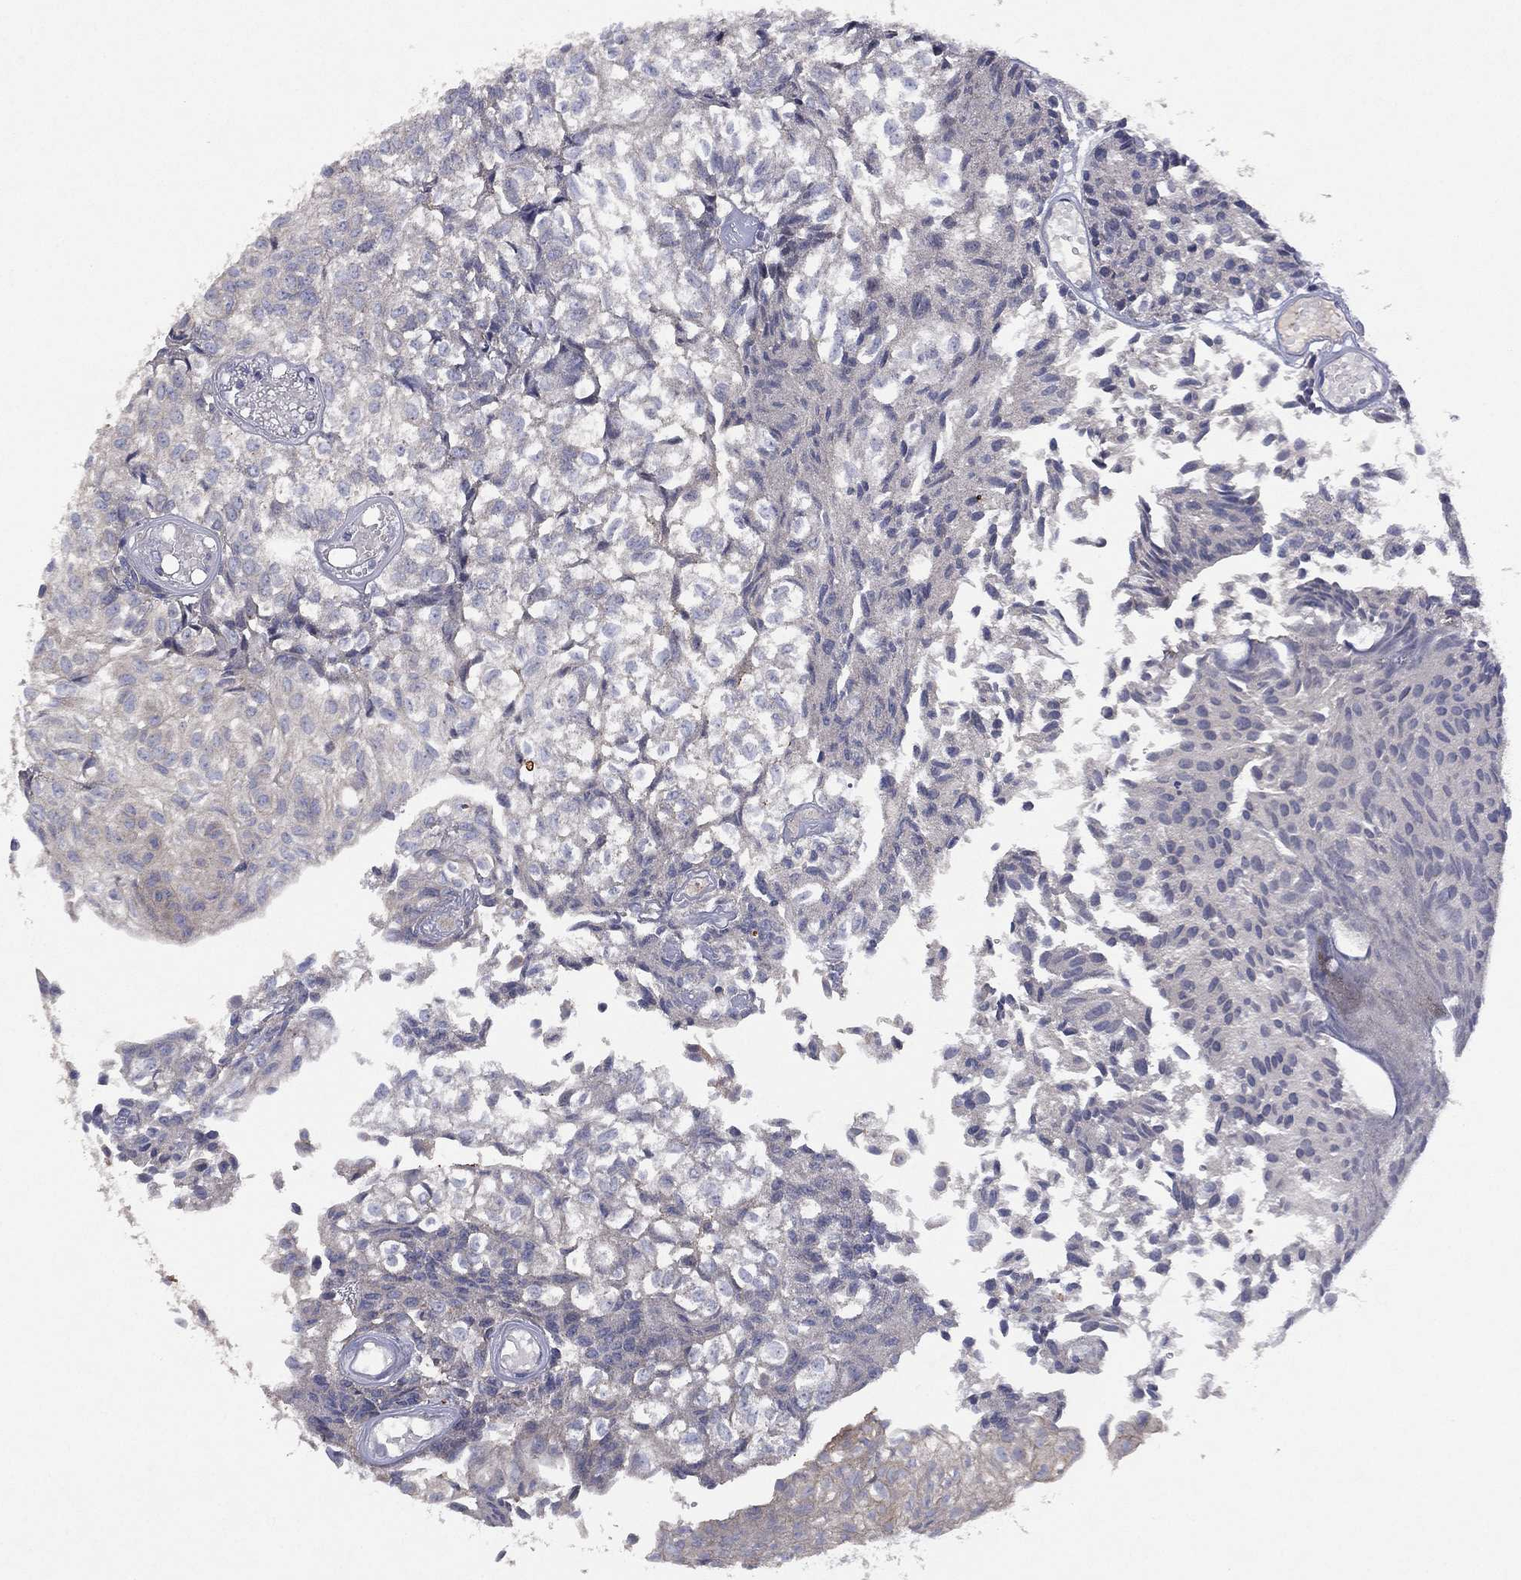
{"staining": {"intensity": "negative", "quantity": "none", "location": "none"}, "tissue": "urothelial cancer", "cell_type": "Tumor cells", "image_type": "cancer", "snomed": [{"axis": "morphology", "description": "Urothelial carcinoma, Low grade"}, {"axis": "topography", "description": "Urinary bladder"}], "caption": "IHC of human urothelial carcinoma (low-grade) shows no expression in tumor cells.", "gene": "DOCK8", "patient": {"sex": "male", "age": 89}}